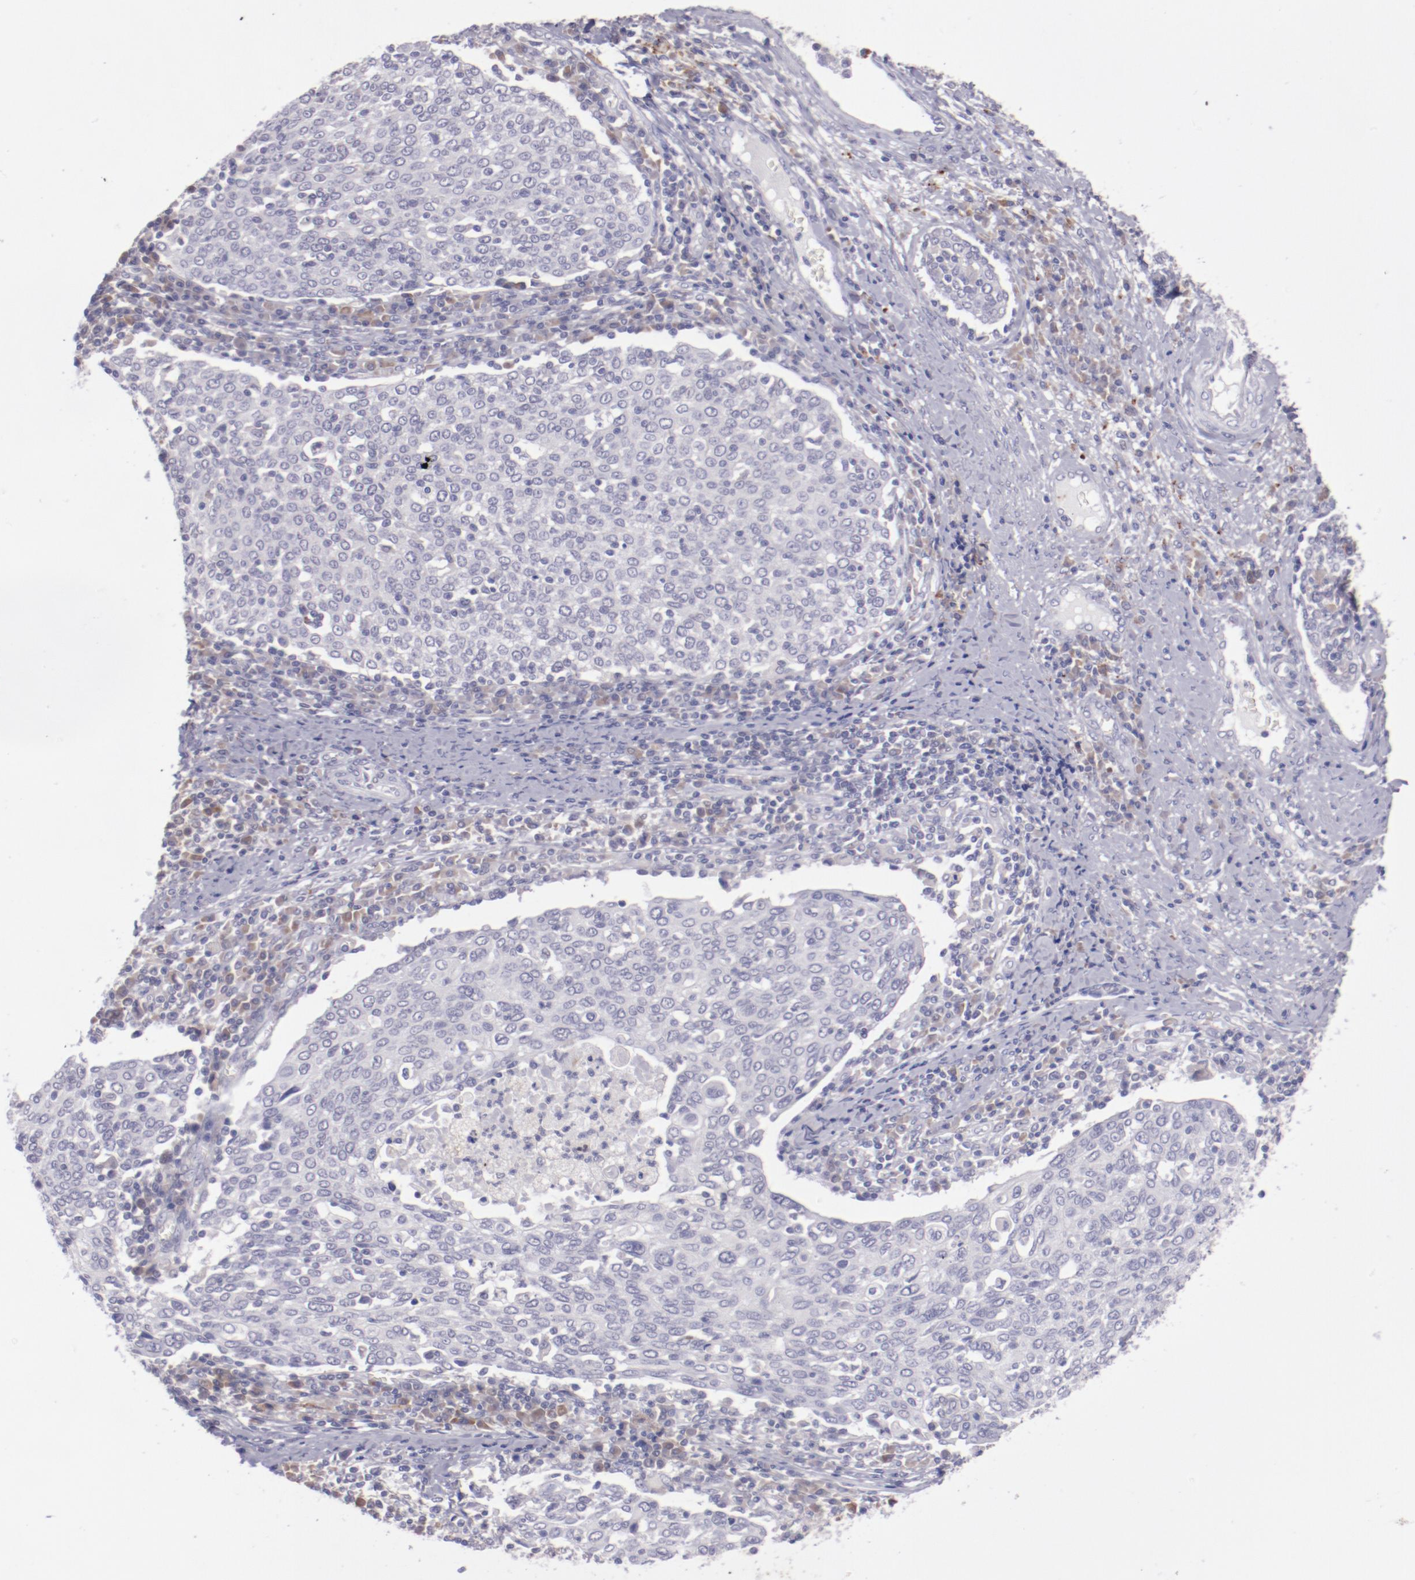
{"staining": {"intensity": "negative", "quantity": "none", "location": "none"}, "tissue": "cervical cancer", "cell_type": "Tumor cells", "image_type": "cancer", "snomed": [{"axis": "morphology", "description": "Squamous cell carcinoma, NOS"}, {"axis": "topography", "description": "Cervix"}], "caption": "This is an immunohistochemistry (IHC) micrograph of human cervical cancer (squamous cell carcinoma). There is no positivity in tumor cells.", "gene": "TRAF3", "patient": {"sex": "female", "age": 40}}